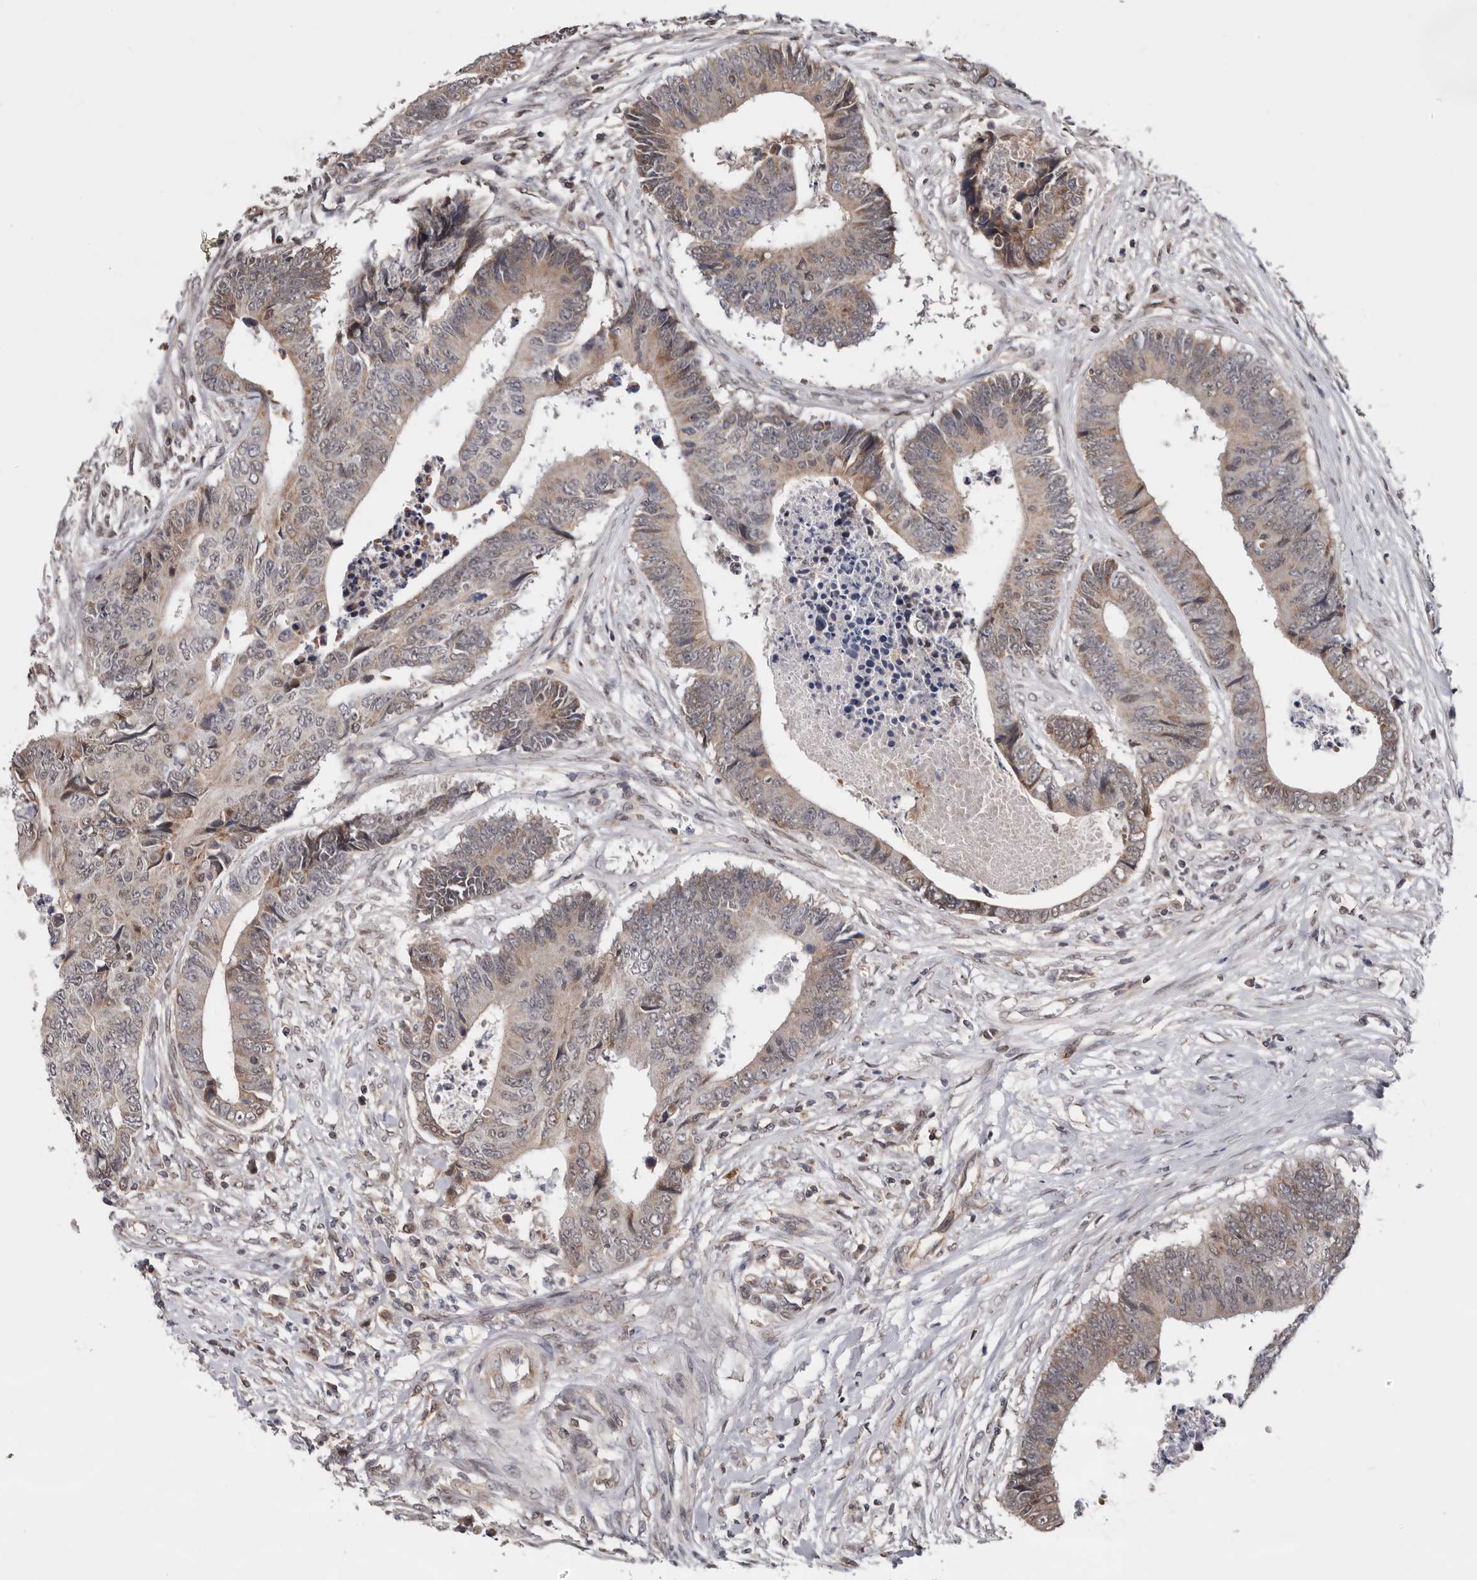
{"staining": {"intensity": "weak", "quantity": ">75%", "location": "cytoplasmic/membranous"}, "tissue": "colorectal cancer", "cell_type": "Tumor cells", "image_type": "cancer", "snomed": [{"axis": "morphology", "description": "Adenocarcinoma, NOS"}, {"axis": "topography", "description": "Rectum"}], "caption": "Tumor cells display low levels of weak cytoplasmic/membranous positivity in about >75% of cells in human adenocarcinoma (colorectal). Nuclei are stained in blue.", "gene": "MOGAT2", "patient": {"sex": "male", "age": 84}}